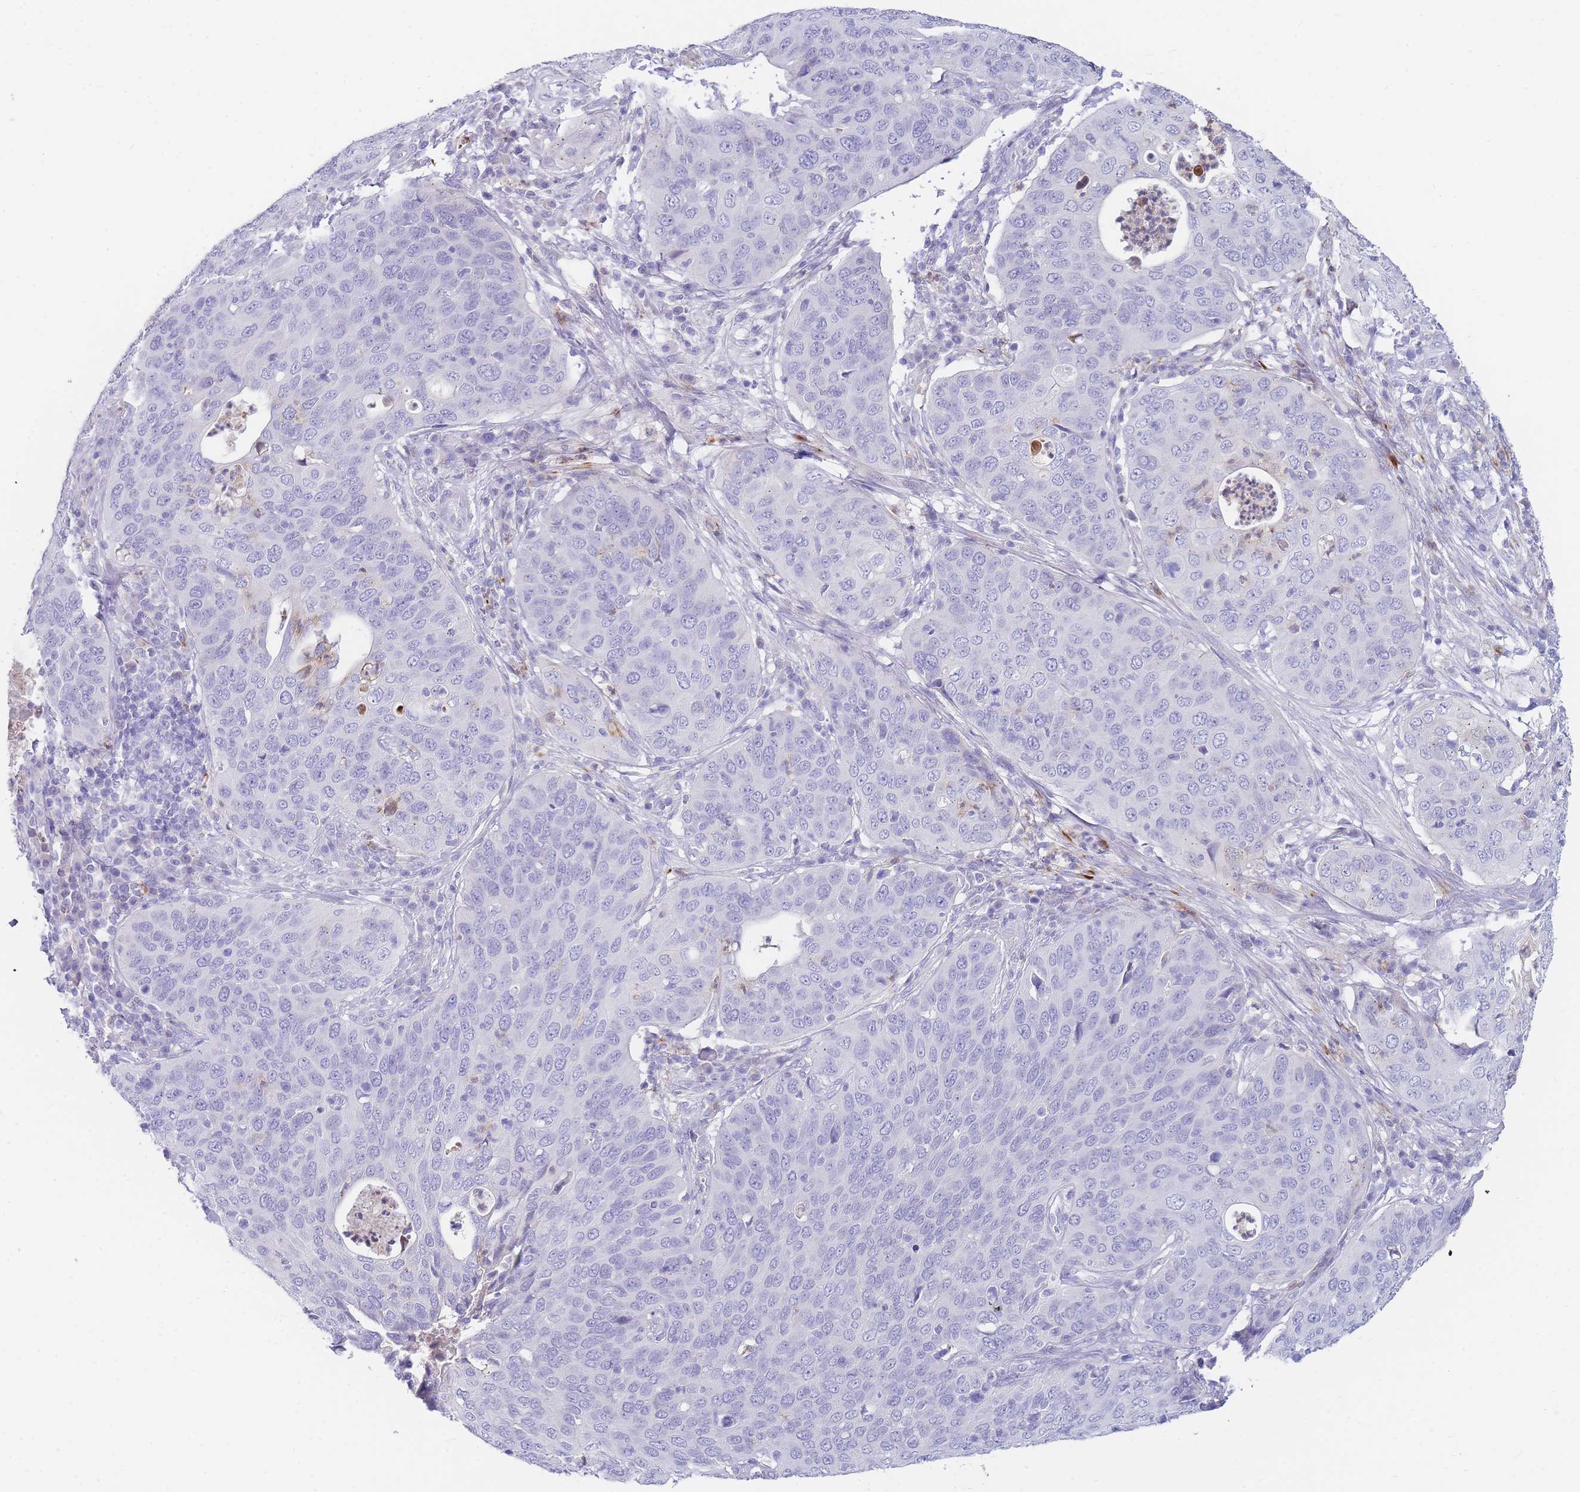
{"staining": {"intensity": "negative", "quantity": "none", "location": "none"}, "tissue": "cervical cancer", "cell_type": "Tumor cells", "image_type": "cancer", "snomed": [{"axis": "morphology", "description": "Squamous cell carcinoma, NOS"}, {"axis": "topography", "description": "Cervix"}], "caption": "IHC of cervical cancer (squamous cell carcinoma) demonstrates no staining in tumor cells.", "gene": "NKX1-2", "patient": {"sex": "female", "age": 36}}